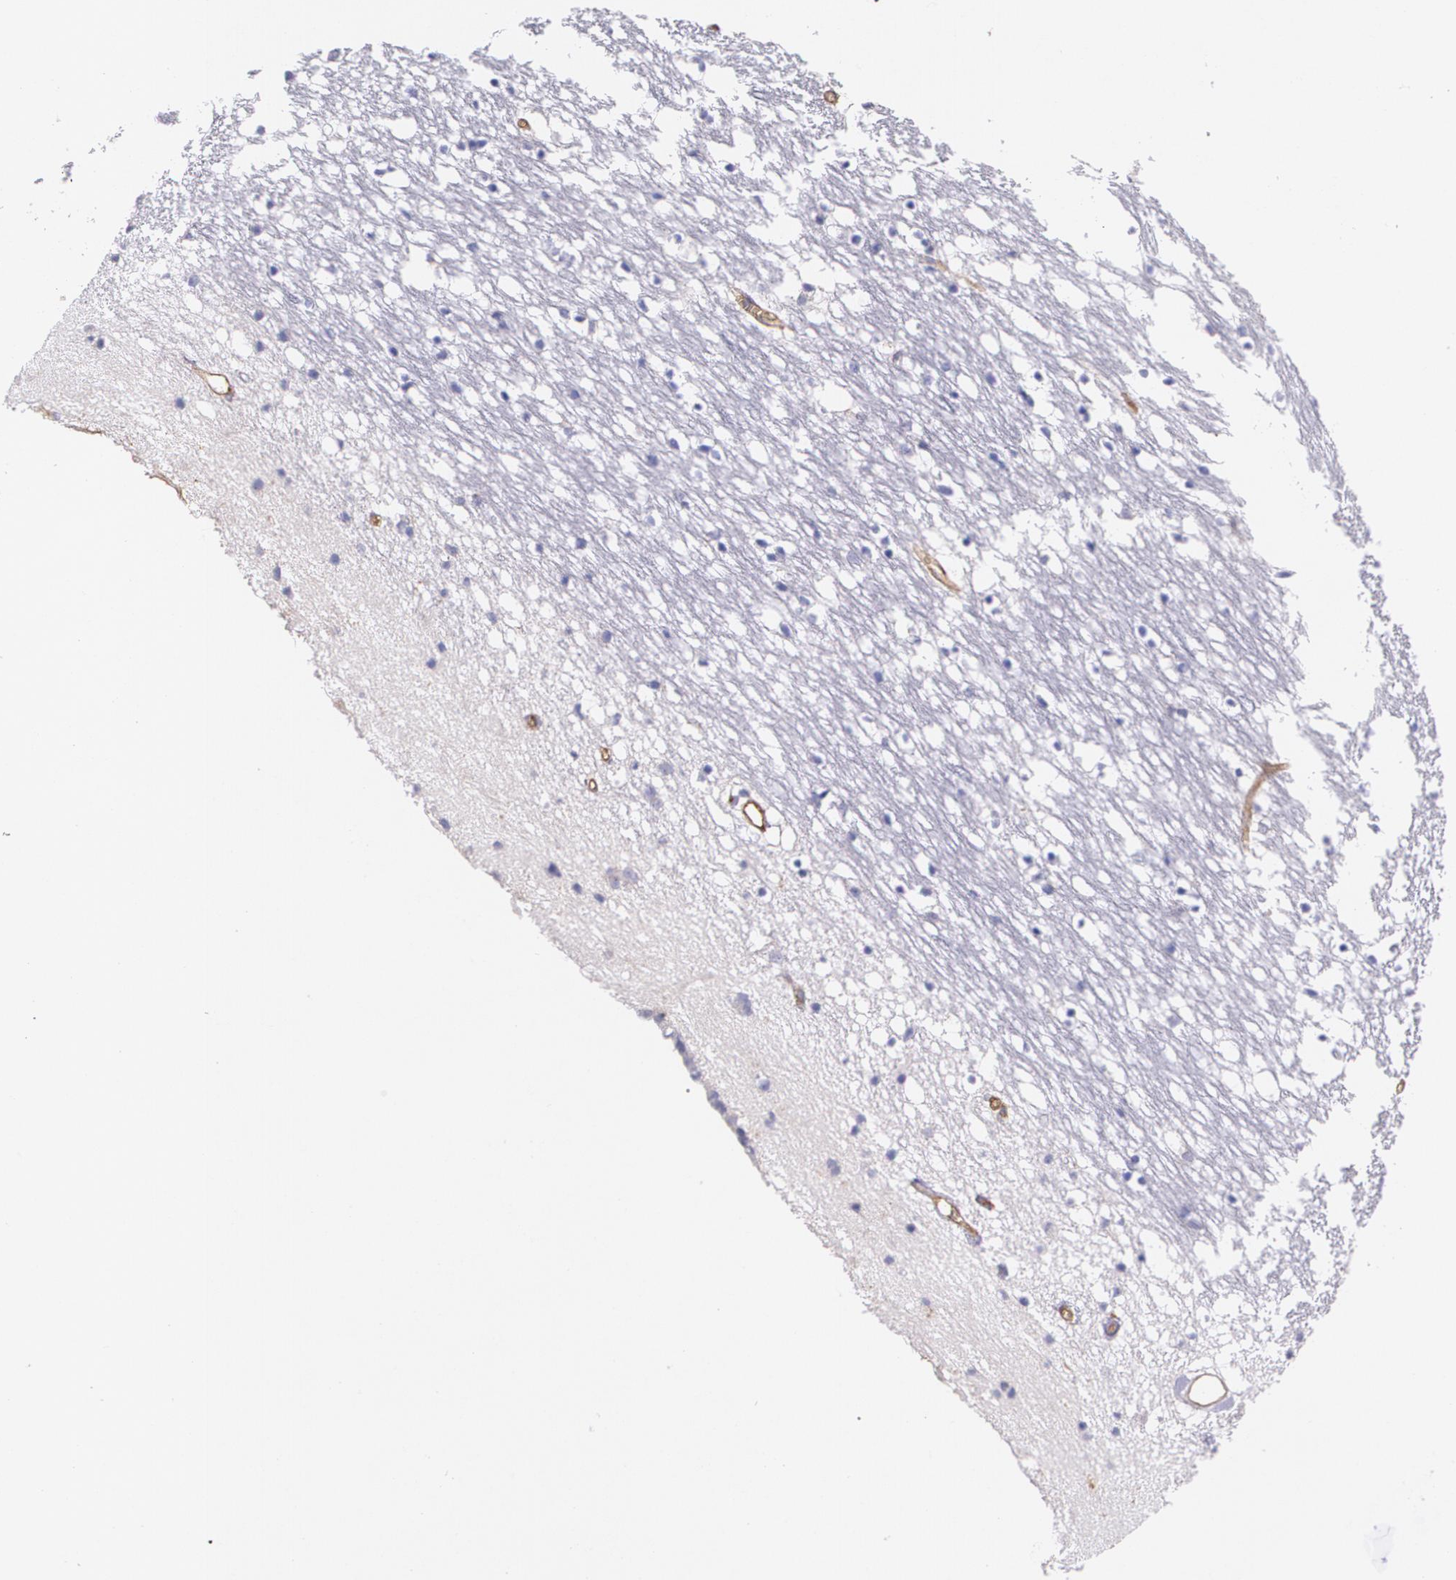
{"staining": {"intensity": "negative", "quantity": "none", "location": "none"}, "tissue": "caudate", "cell_type": "Glial cells", "image_type": "normal", "snomed": [{"axis": "morphology", "description": "Normal tissue, NOS"}, {"axis": "topography", "description": "Lateral ventricle wall"}], "caption": "Glial cells are negative for protein expression in normal human caudate. (DAB (3,3'-diaminobenzidine) immunohistochemistry with hematoxylin counter stain).", "gene": "B2M", "patient": {"sex": "male", "age": 45}}